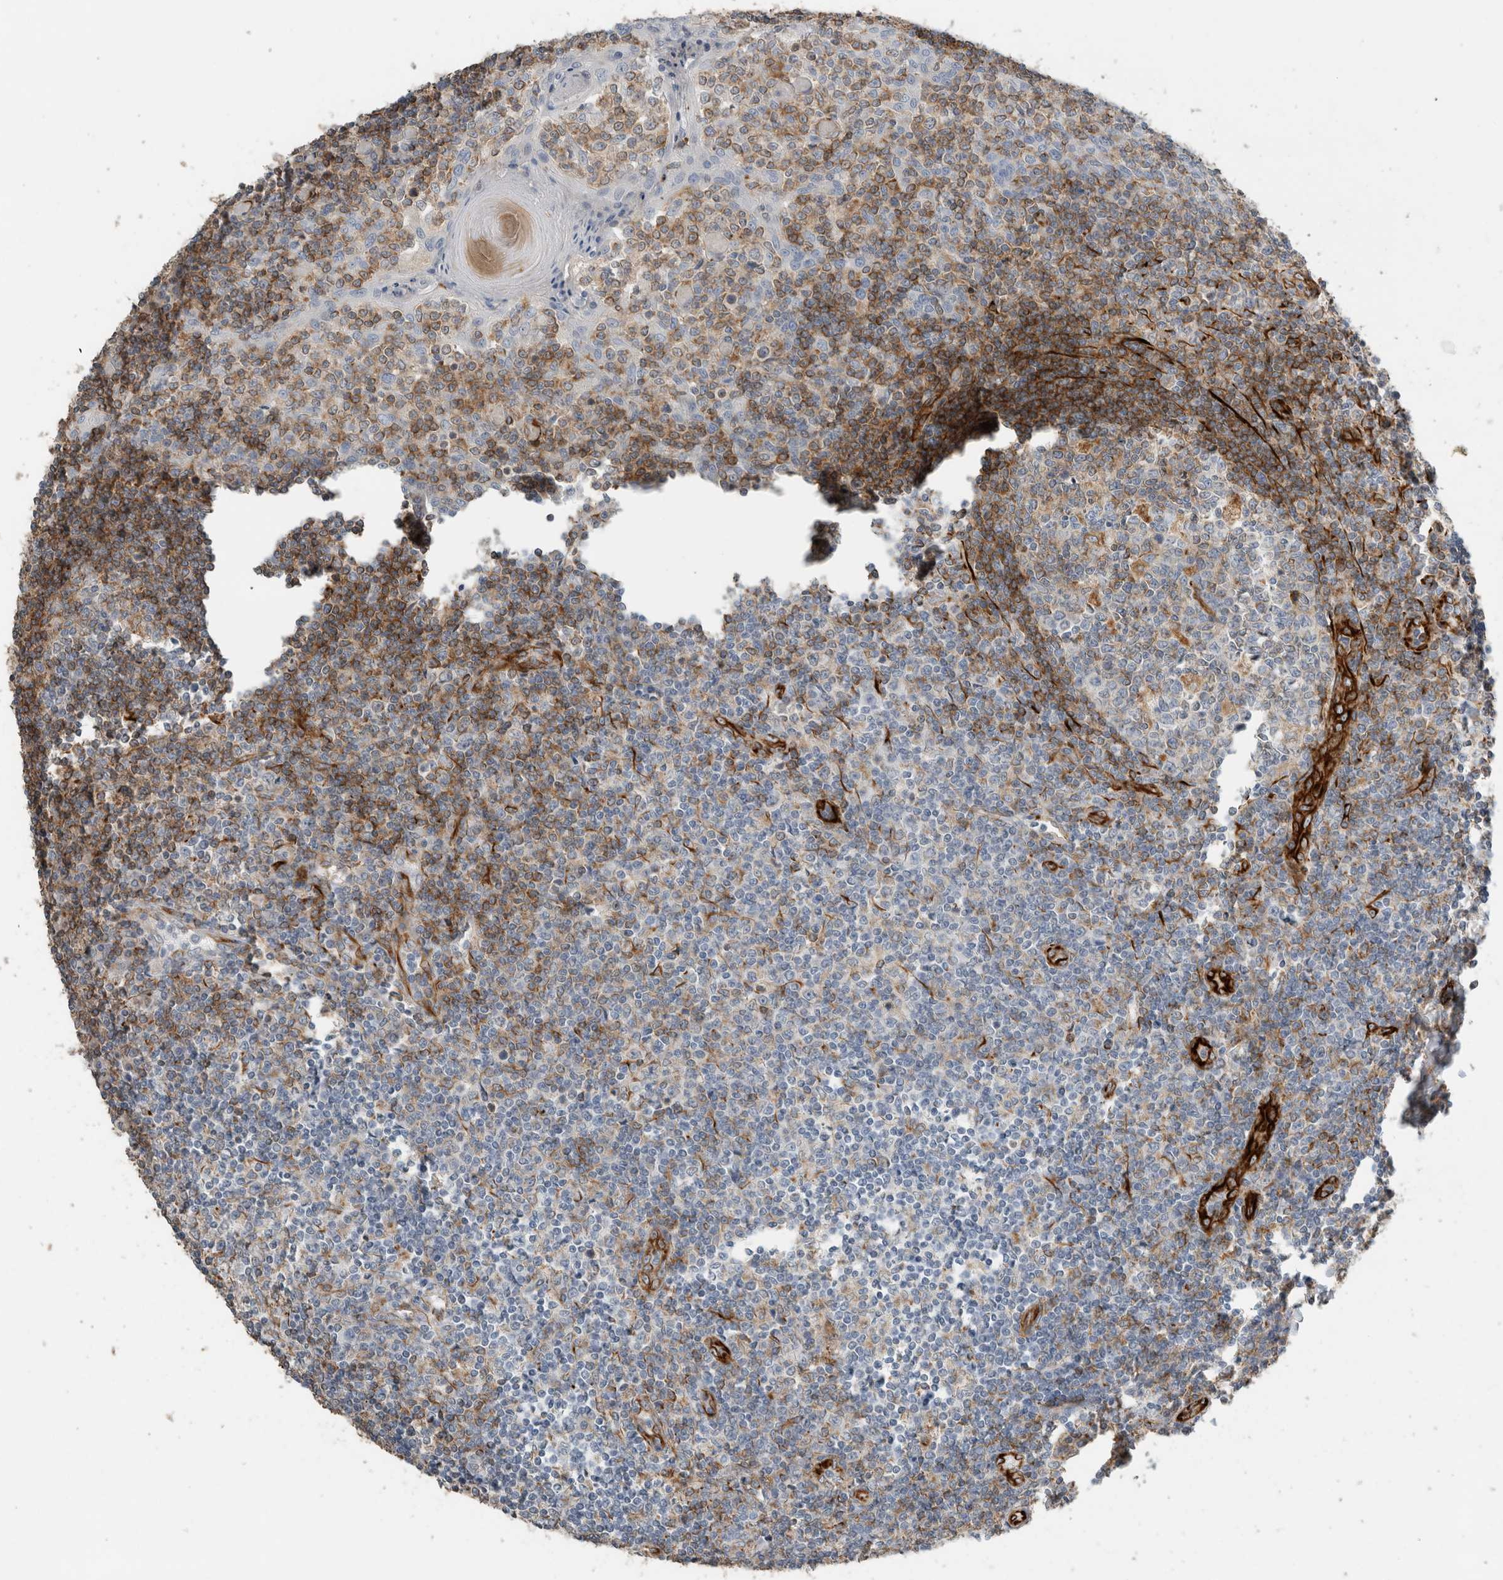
{"staining": {"intensity": "weak", "quantity": "<25%", "location": "cytoplasmic/membranous"}, "tissue": "tonsil", "cell_type": "Germinal center cells", "image_type": "normal", "snomed": [{"axis": "morphology", "description": "Normal tissue, NOS"}, {"axis": "topography", "description": "Tonsil"}], "caption": "The immunohistochemistry micrograph has no significant expression in germinal center cells of tonsil.", "gene": "LY86", "patient": {"sex": "female", "age": 19}}